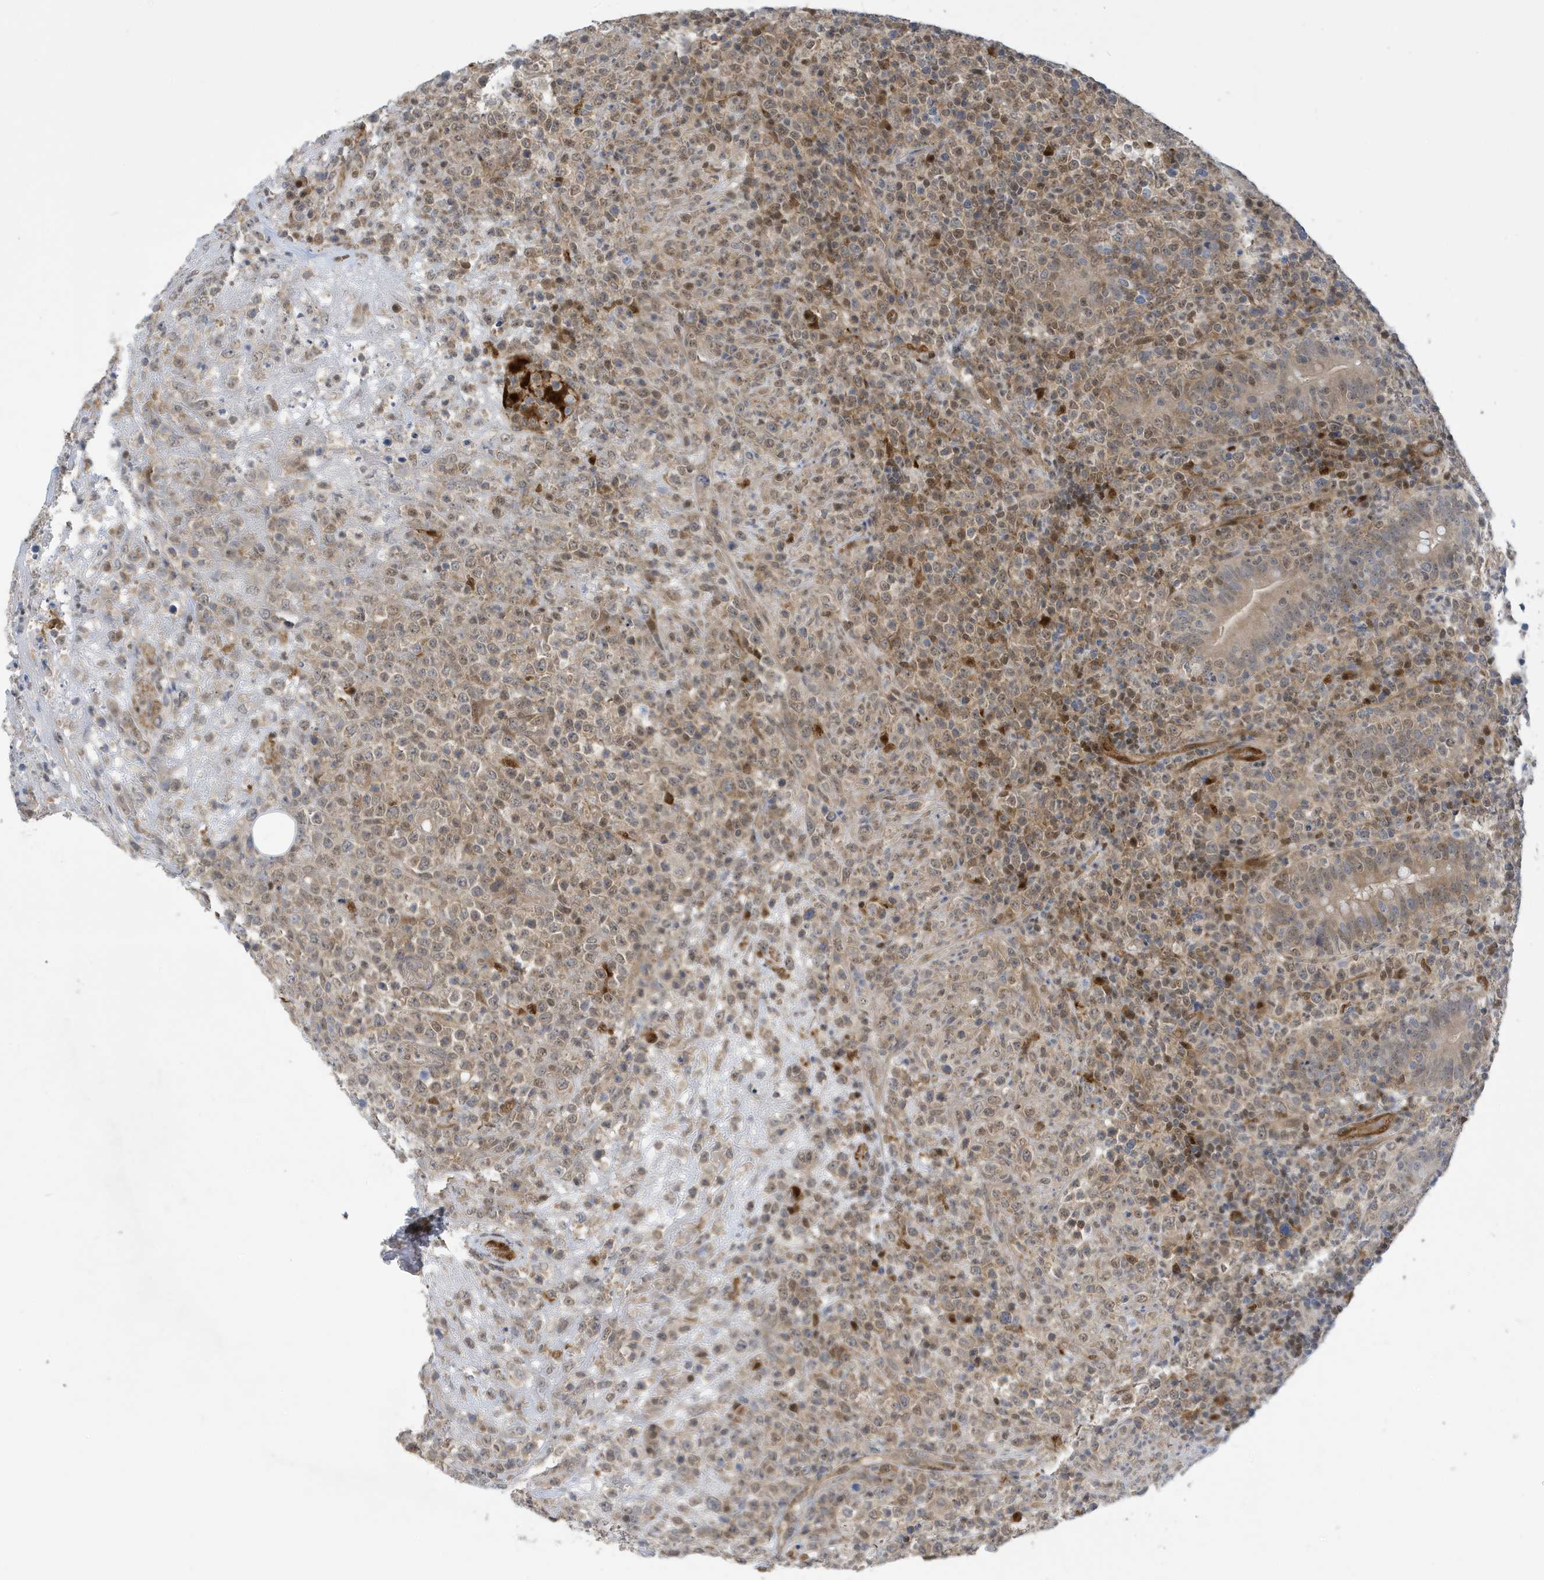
{"staining": {"intensity": "moderate", "quantity": "25%-75%", "location": "nuclear"}, "tissue": "lymphoma", "cell_type": "Tumor cells", "image_type": "cancer", "snomed": [{"axis": "morphology", "description": "Malignant lymphoma, non-Hodgkin's type, High grade"}, {"axis": "topography", "description": "Colon"}], "caption": "IHC staining of high-grade malignant lymphoma, non-Hodgkin's type, which demonstrates medium levels of moderate nuclear staining in about 25%-75% of tumor cells indicating moderate nuclear protein staining. The staining was performed using DAB (brown) for protein detection and nuclei were counterstained in hematoxylin (blue).", "gene": "NCOA7", "patient": {"sex": "female", "age": 53}}